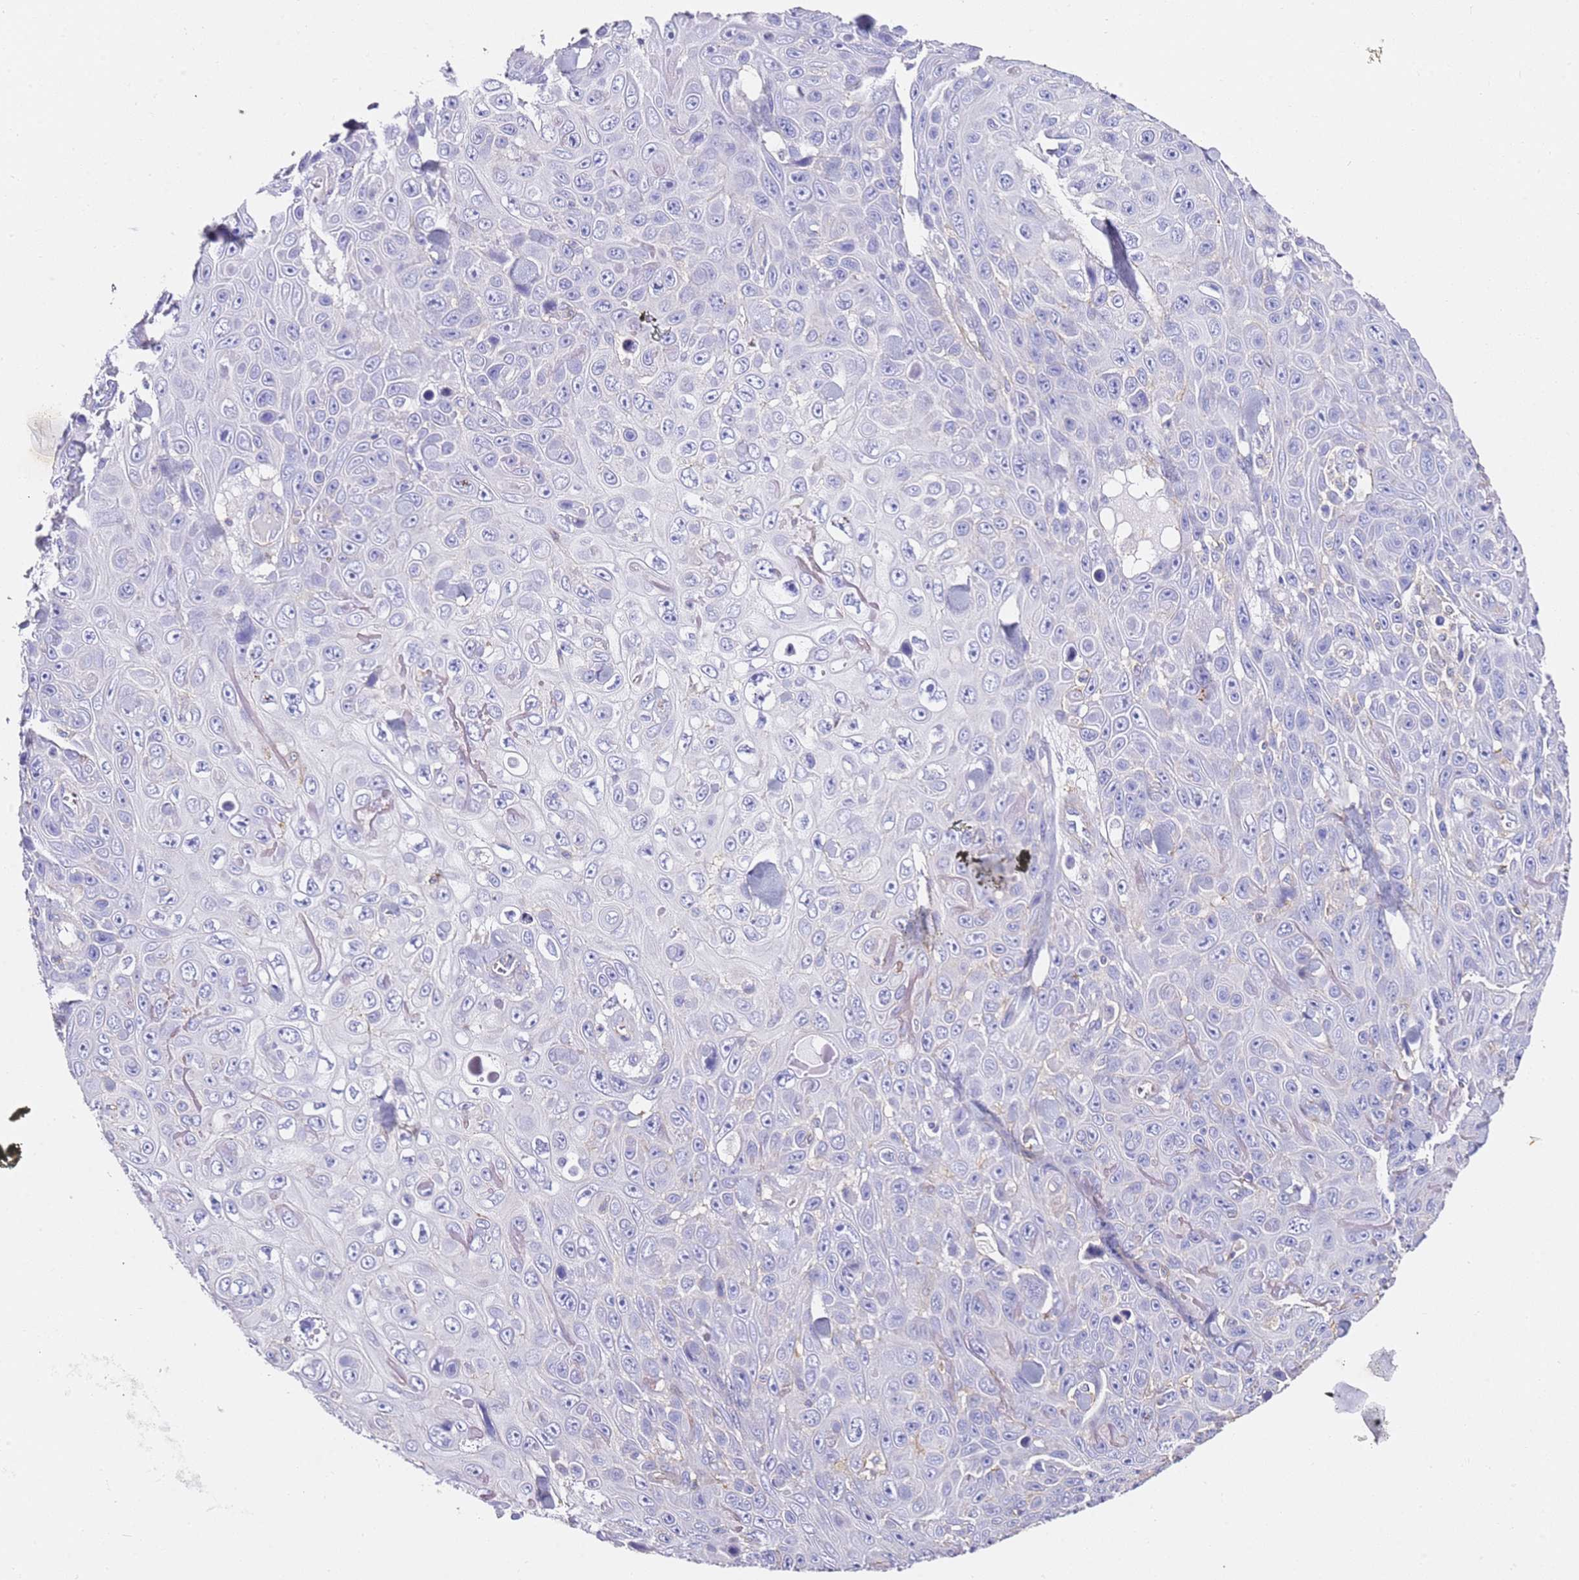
{"staining": {"intensity": "negative", "quantity": "none", "location": "none"}, "tissue": "skin cancer", "cell_type": "Tumor cells", "image_type": "cancer", "snomed": [{"axis": "morphology", "description": "Squamous cell carcinoma, NOS"}, {"axis": "topography", "description": "Skin"}], "caption": "A photomicrograph of human skin cancer is negative for staining in tumor cells.", "gene": "ZNF671", "patient": {"sex": "male", "age": 82}}